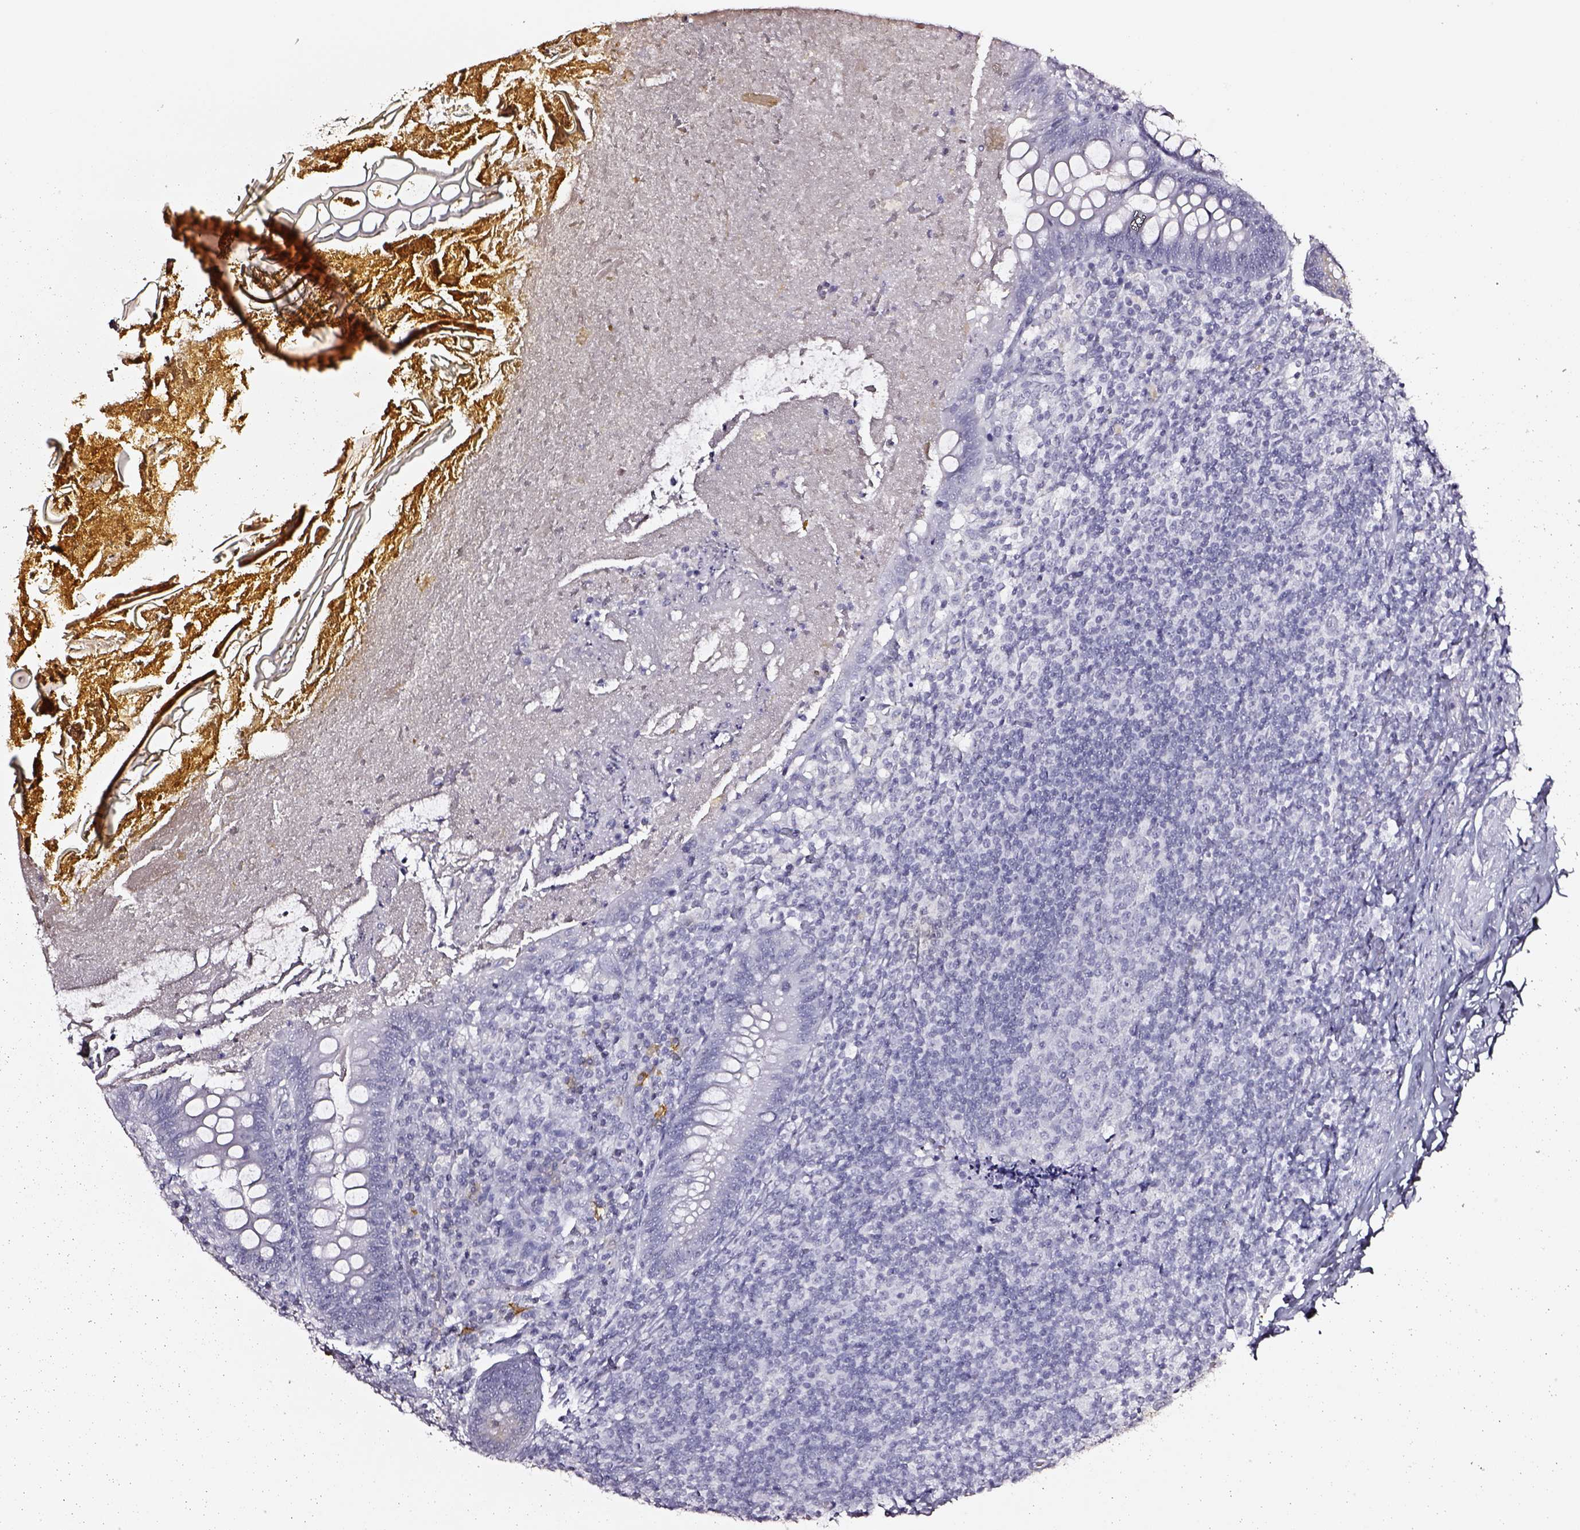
{"staining": {"intensity": "negative", "quantity": "none", "location": "none"}, "tissue": "appendix", "cell_type": "Glandular cells", "image_type": "normal", "snomed": [{"axis": "morphology", "description": "Normal tissue, NOS"}, {"axis": "topography", "description": "Appendix"}], "caption": "Immunohistochemical staining of benign appendix displays no significant positivity in glandular cells.", "gene": "DPEP1", "patient": {"sex": "male", "age": 47}}